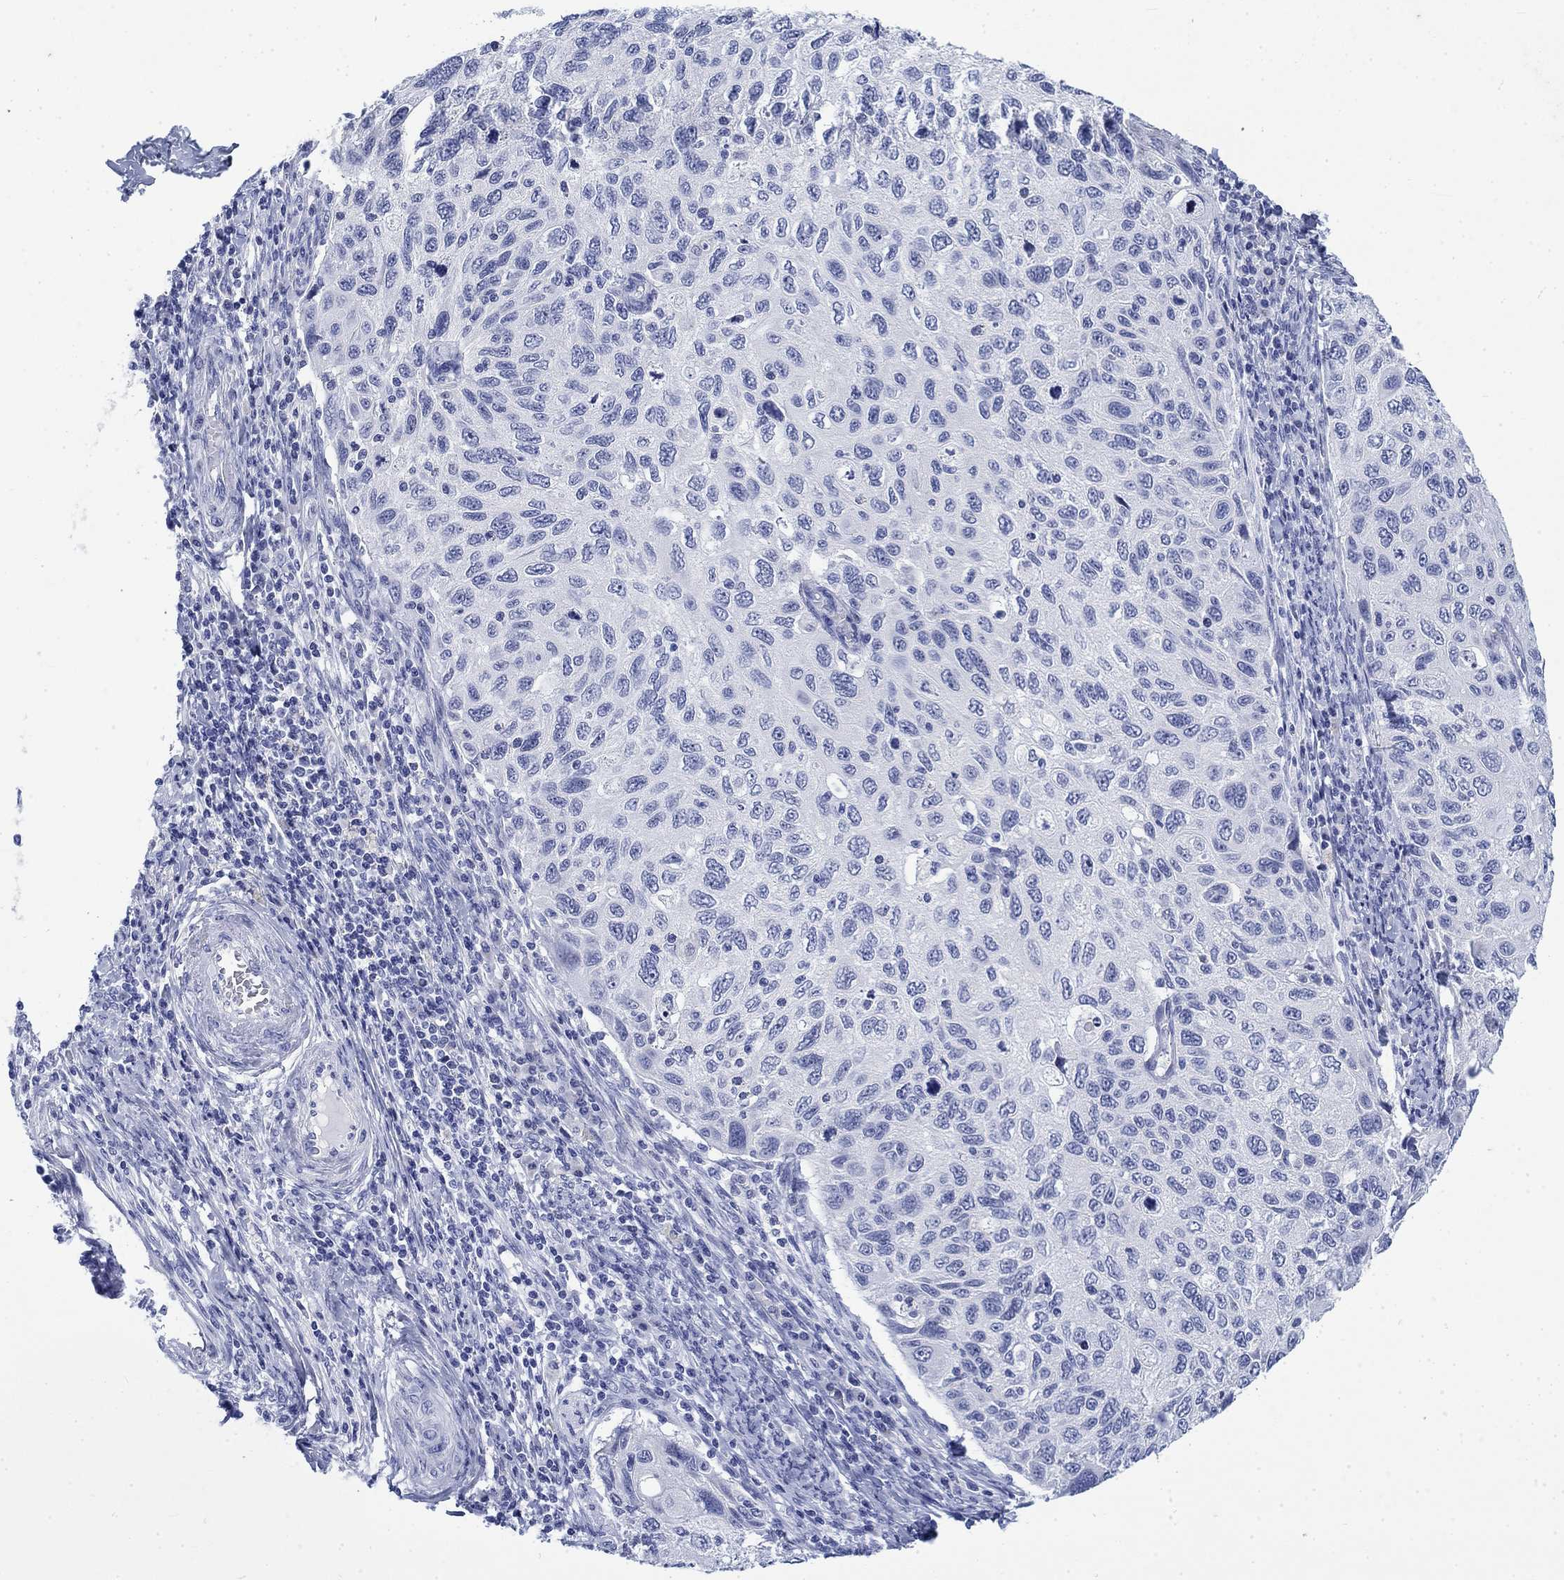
{"staining": {"intensity": "negative", "quantity": "none", "location": "none"}, "tissue": "cervical cancer", "cell_type": "Tumor cells", "image_type": "cancer", "snomed": [{"axis": "morphology", "description": "Squamous cell carcinoma, NOS"}, {"axis": "topography", "description": "Cervix"}], "caption": "Cervical squamous cell carcinoma was stained to show a protein in brown. There is no significant positivity in tumor cells.", "gene": "KRT76", "patient": {"sex": "female", "age": 70}}